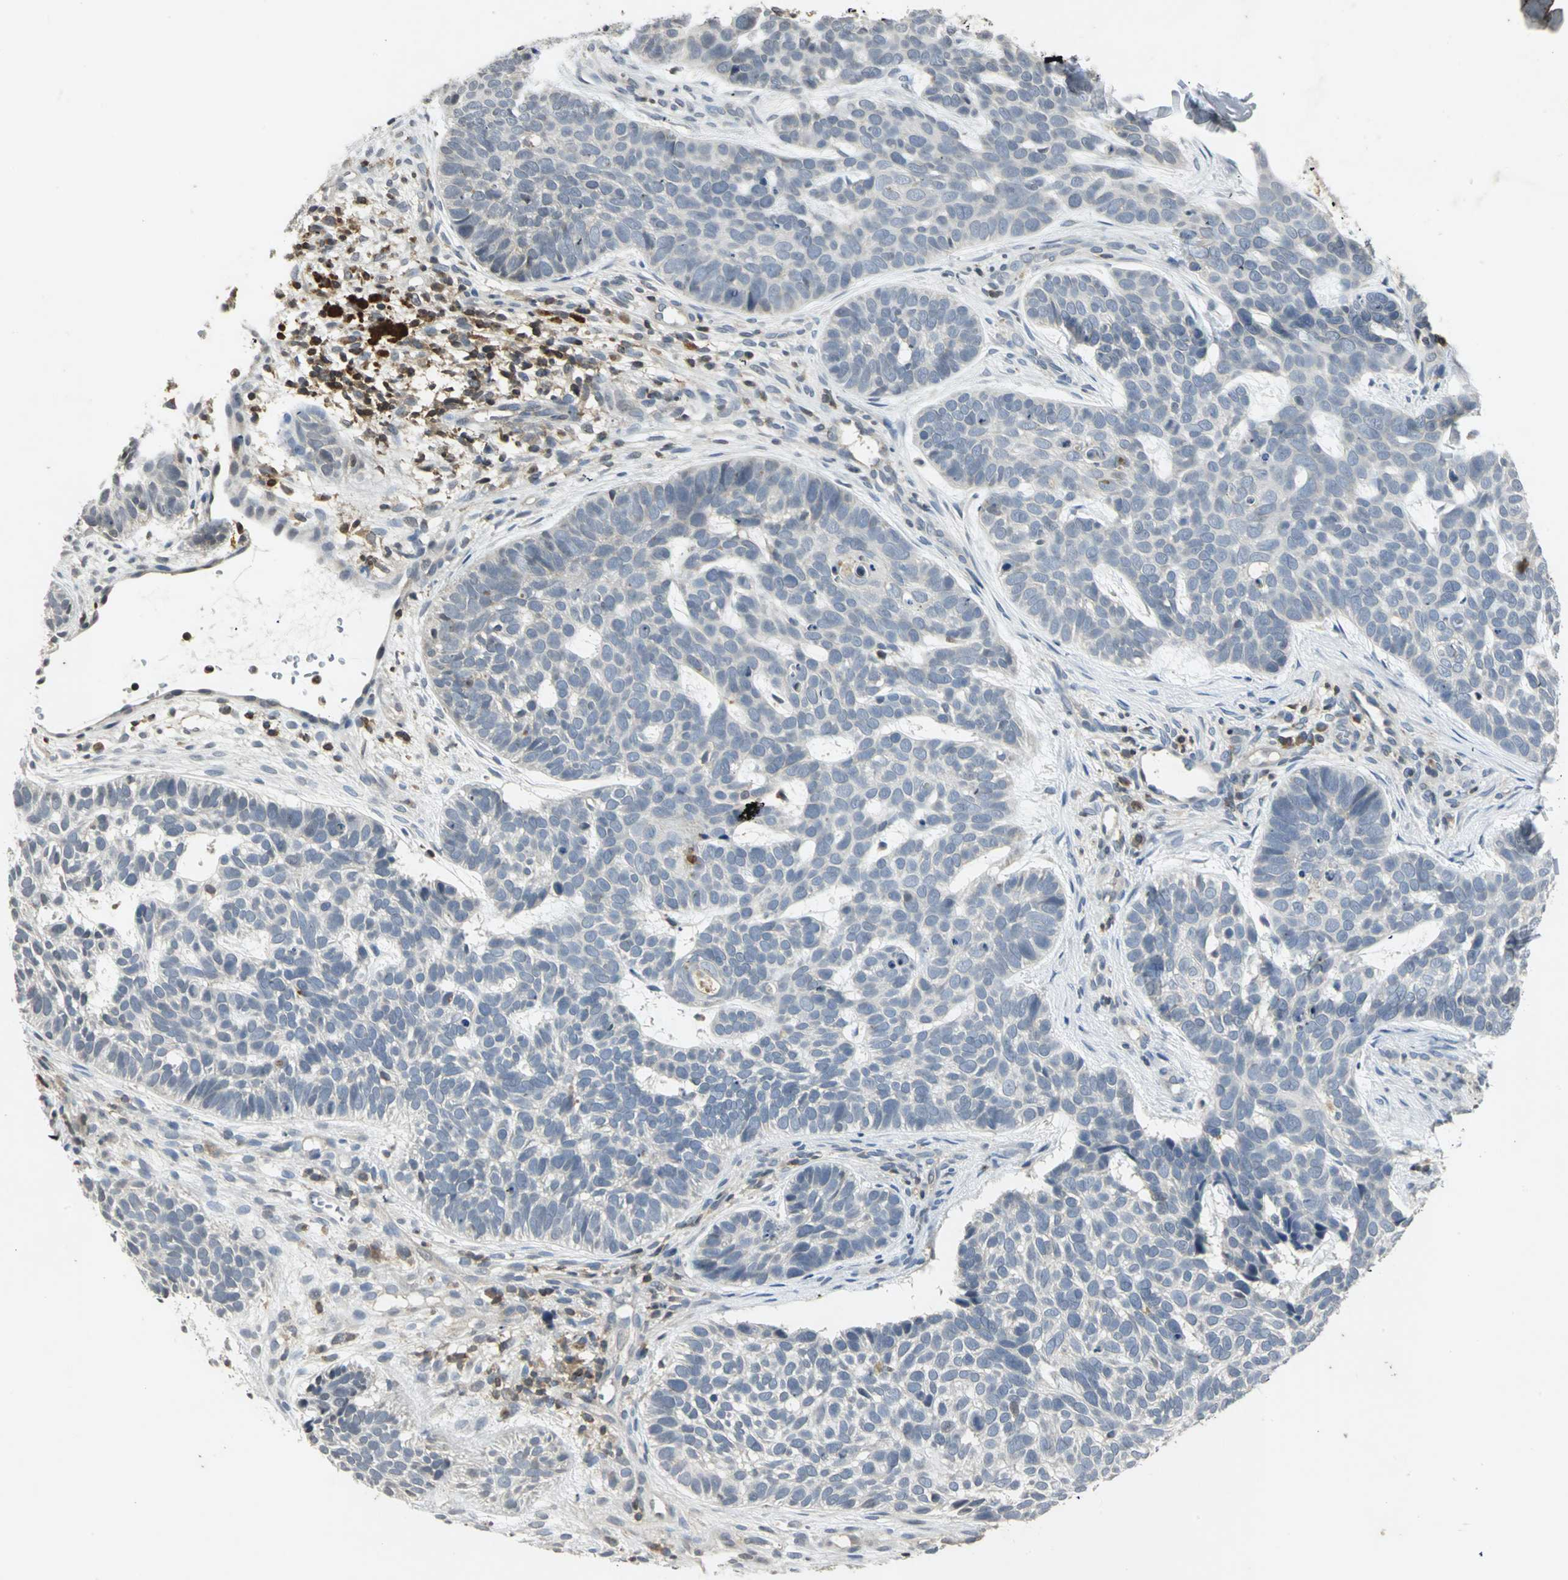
{"staining": {"intensity": "negative", "quantity": "none", "location": "none"}, "tissue": "skin cancer", "cell_type": "Tumor cells", "image_type": "cancer", "snomed": [{"axis": "morphology", "description": "Basal cell carcinoma"}, {"axis": "topography", "description": "Skin"}], "caption": "This is a histopathology image of IHC staining of skin basal cell carcinoma, which shows no staining in tumor cells.", "gene": "IL16", "patient": {"sex": "male", "age": 87}}